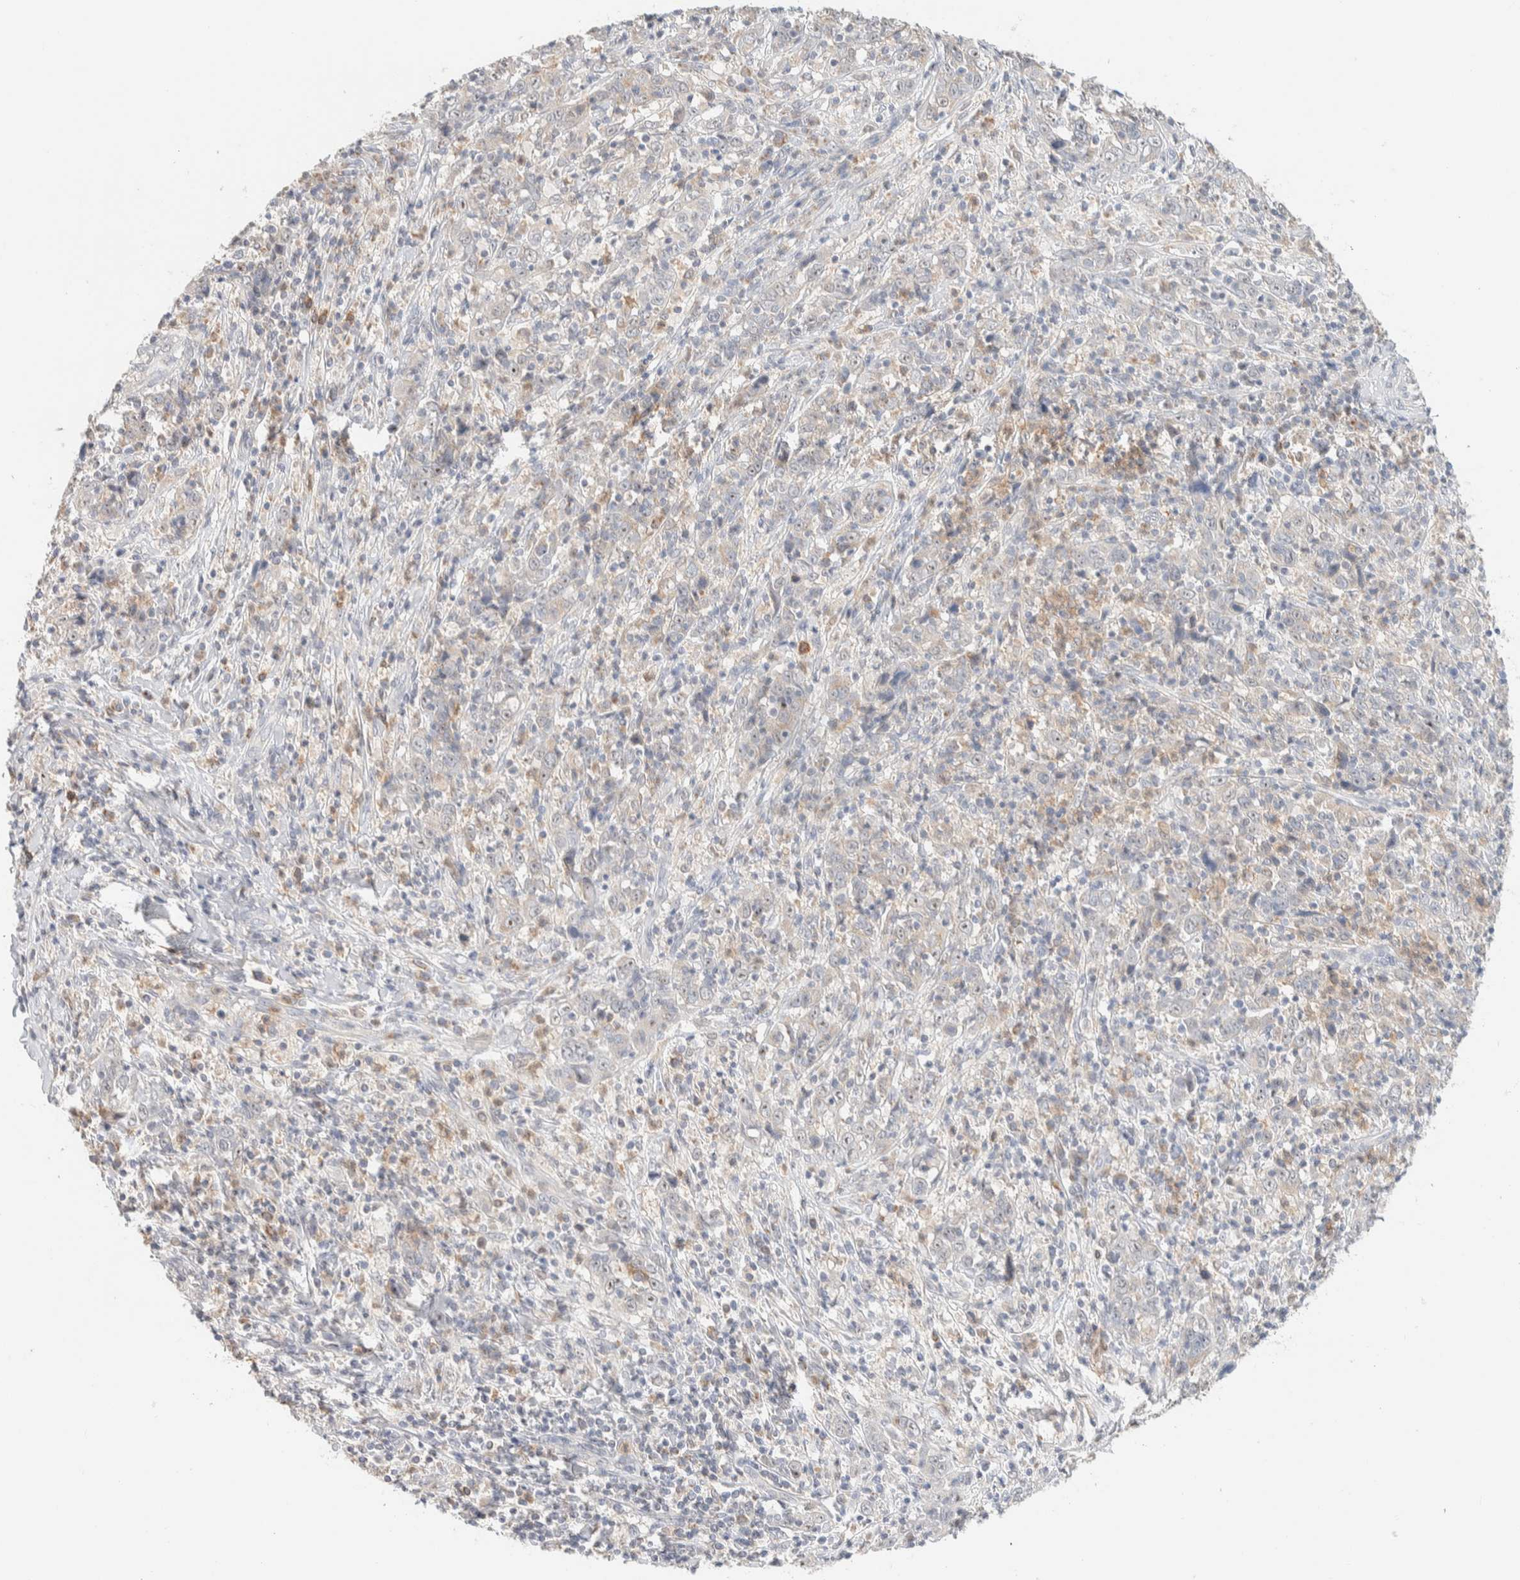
{"staining": {"intensity": "negative", "quantity": "none", "location": "none"}, "tissue": "cervical cancer", "cell_type": "Tumor cells", "image_type": "cancer", "snomed": [{"axis": "morphology", "description": "Squamous cell carcinoma, NOS"}, {"axis": "topography", "description": "Cervix"}], "caption": "Tumor cells are negative for brown protein staining in cervical cancer.", "gene": "HDHD3", "patient": {"sex": "female", "age": 46}}